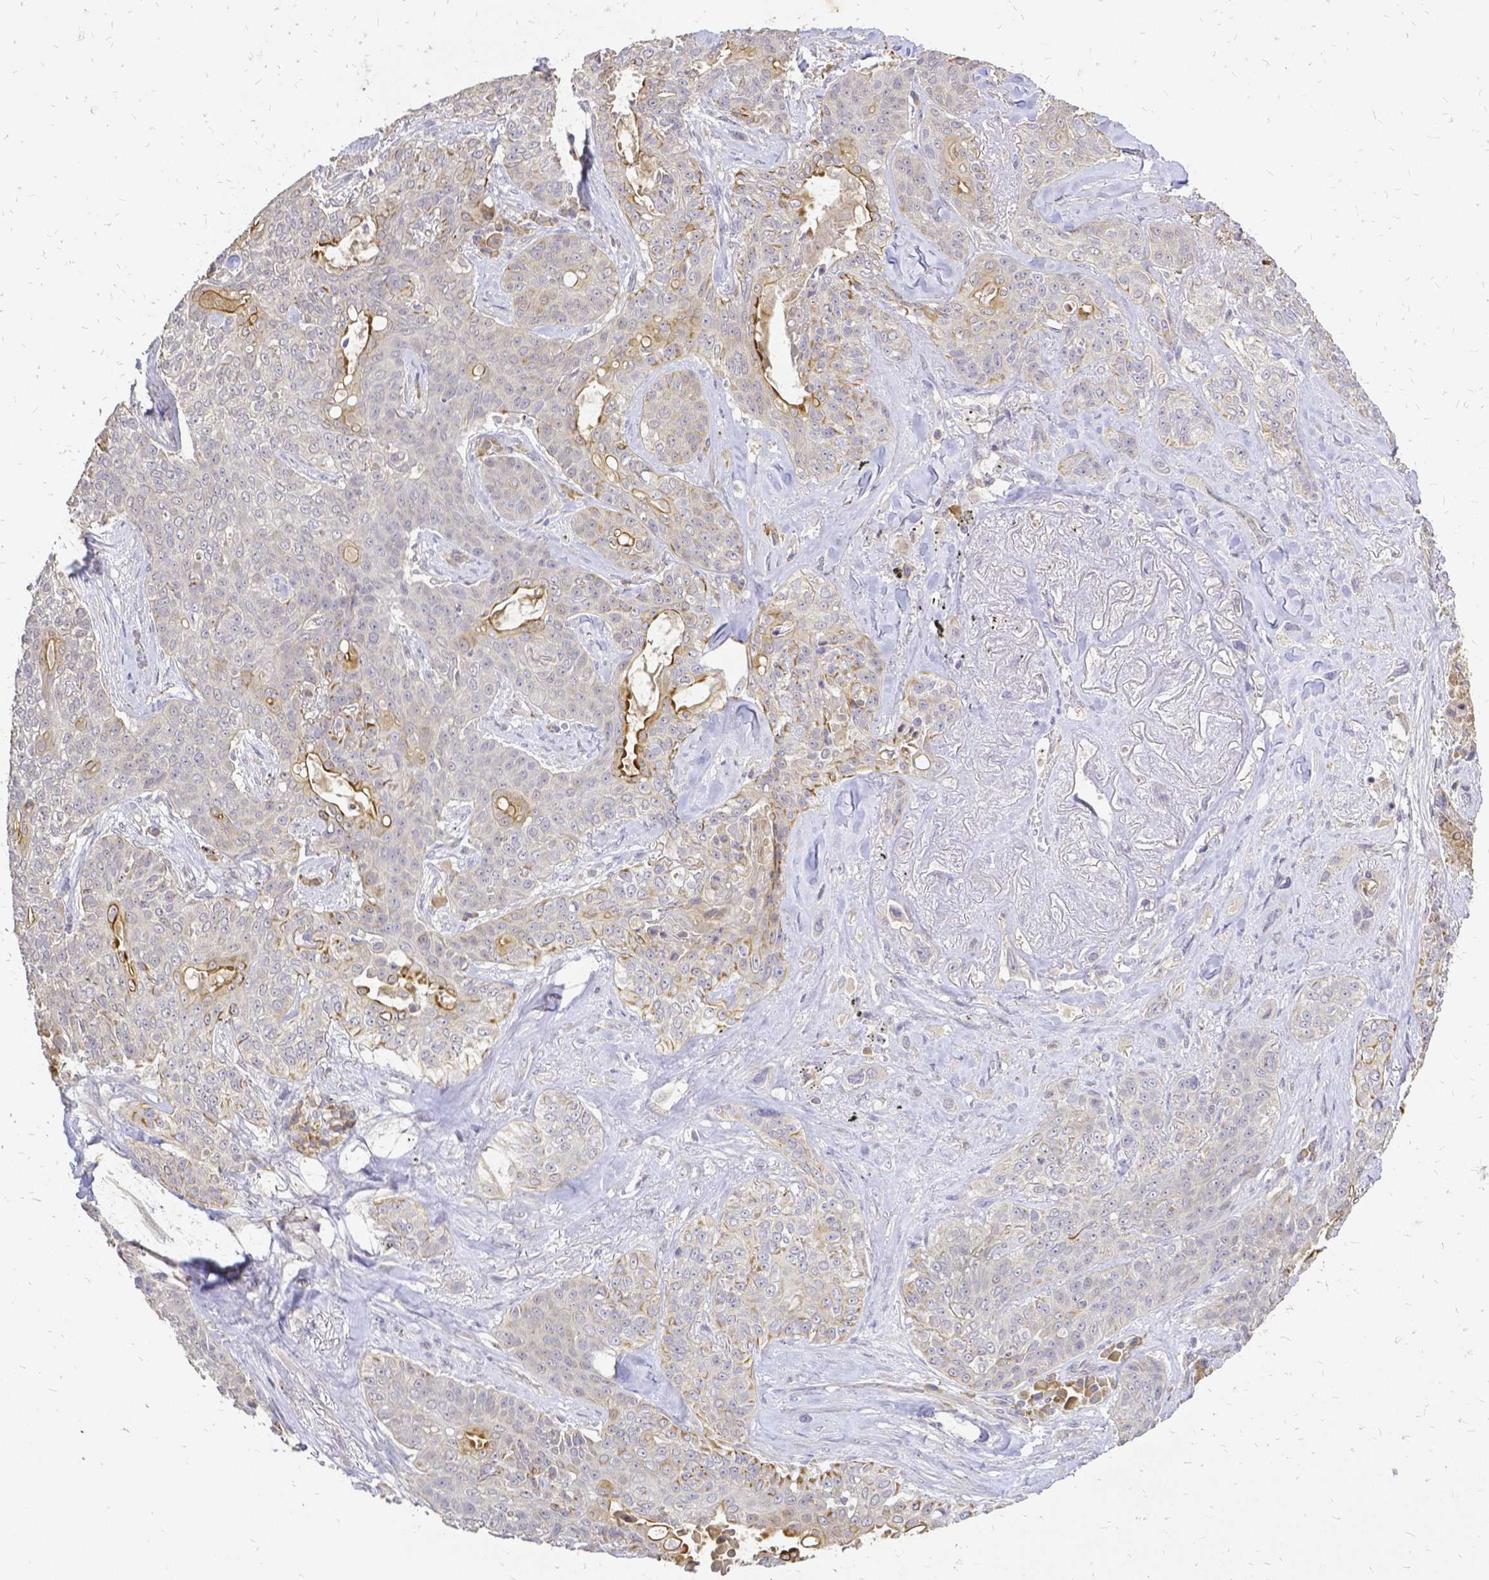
{"staining": {"intensity": "moderate", "quantity": "25%-75%", "location": "cytoplasmic/membranous"}, "tissue": "lung cancer", "cell_type": "Tumor cells", "image_type": "cancer", "snomed": [{"axis": "morphology", "description": "Squamous cell carcinoma, NOS"}, {"axis": "topography", "description": "Lung"}], "caption": "A brown stain labels moderate cytoplasmic/membranous positivity of a protein in human squamous cell carcinoma (lung) tumor cells.", "gene": "CIB1", "patient": {"sex": "female", "age": 70}}